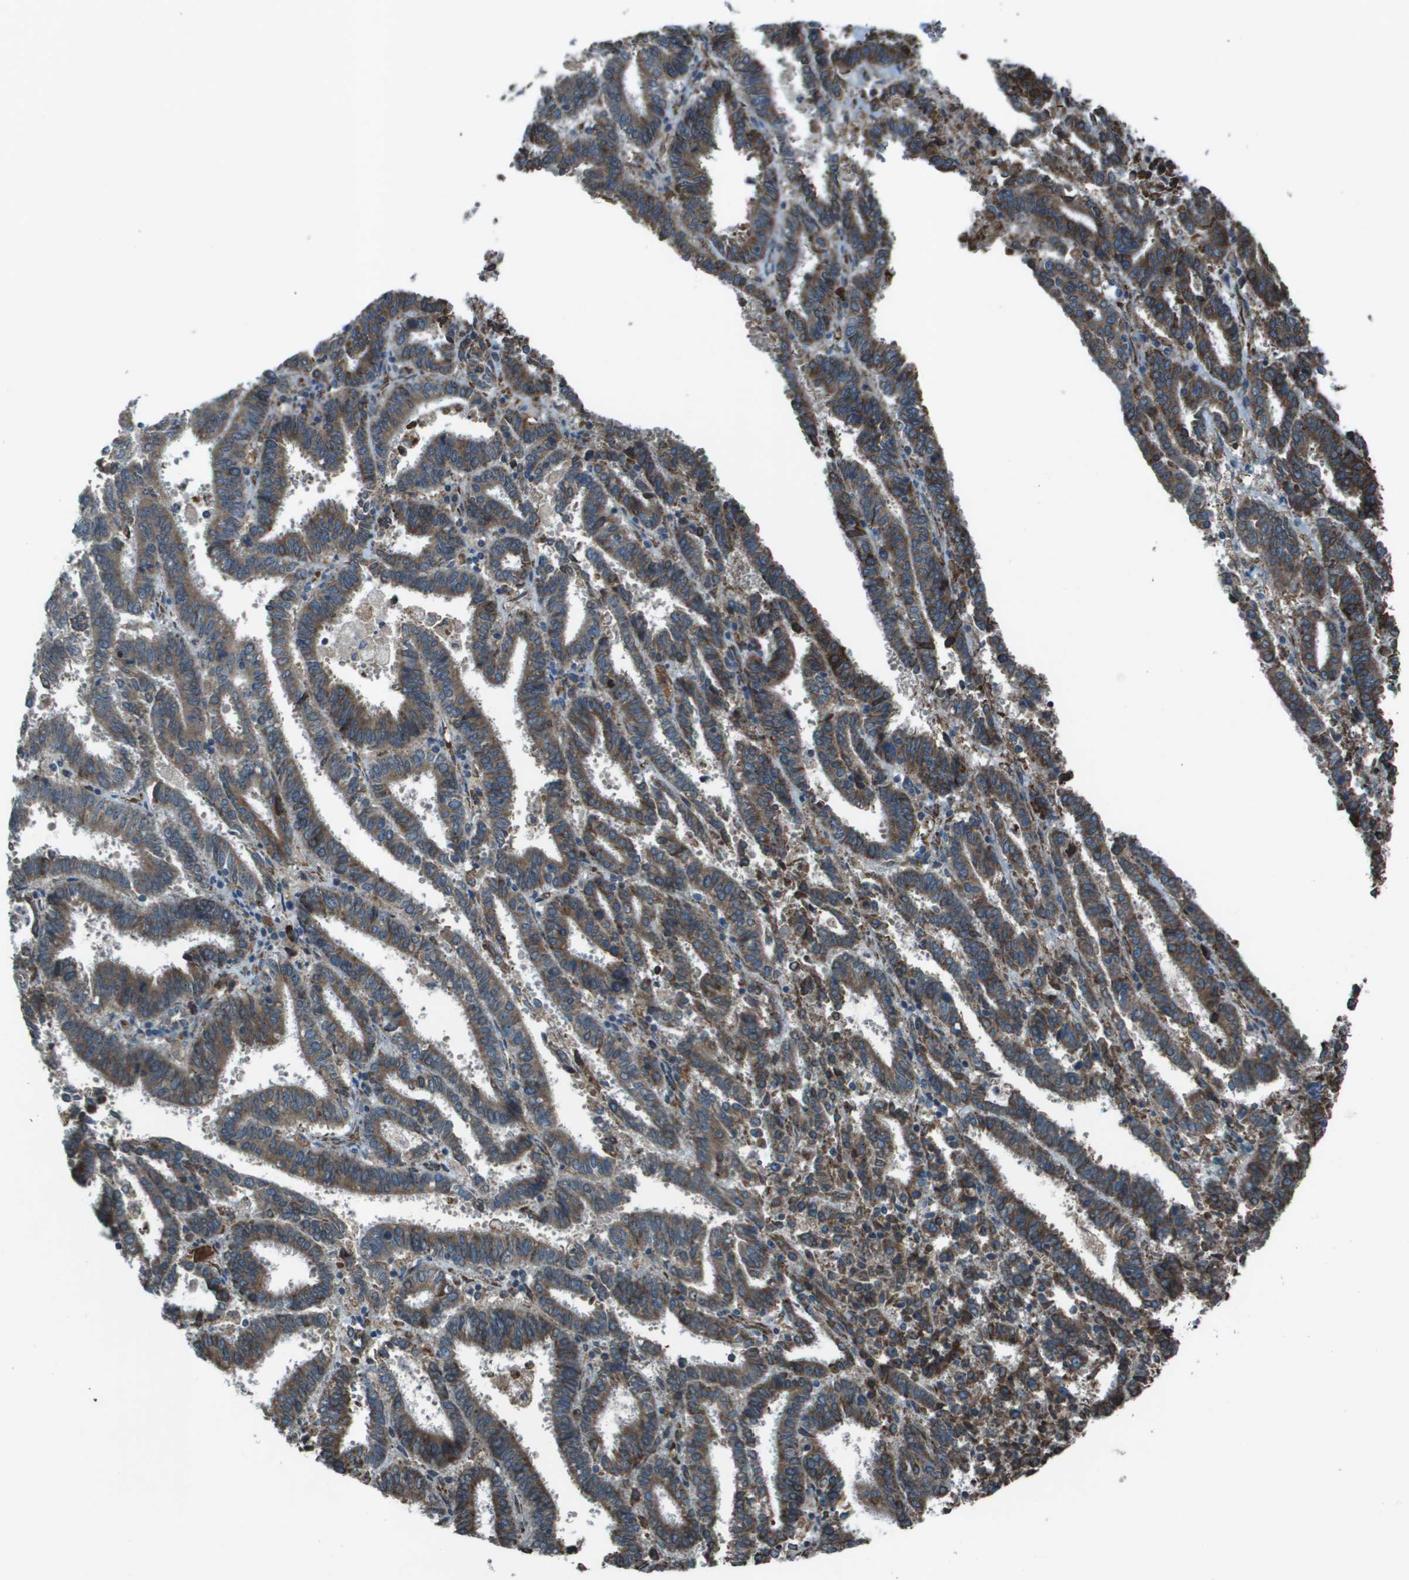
{"staining": {"intensity": "moderate", "quantity": ">75%", "location": "cytoplasmic/membranous"}, "tissue": "endometrial cancer", "cell_type": "Tumor cells", "image_type": "cancer", "snomed": [{"axis": "morphology", "description": "Adenocarcinoma, NOS"}, {"axis": "topography", "description": "Uterus"}], "caption": "Immunohistochemical staining of human endometrial cancer reveals medium levels of moderate cytoplasmic/membranous protein positivity in approximately >75% of tumor cells.", "gene": "UTS2", "patient": {"sex": "female", "age": 83}}